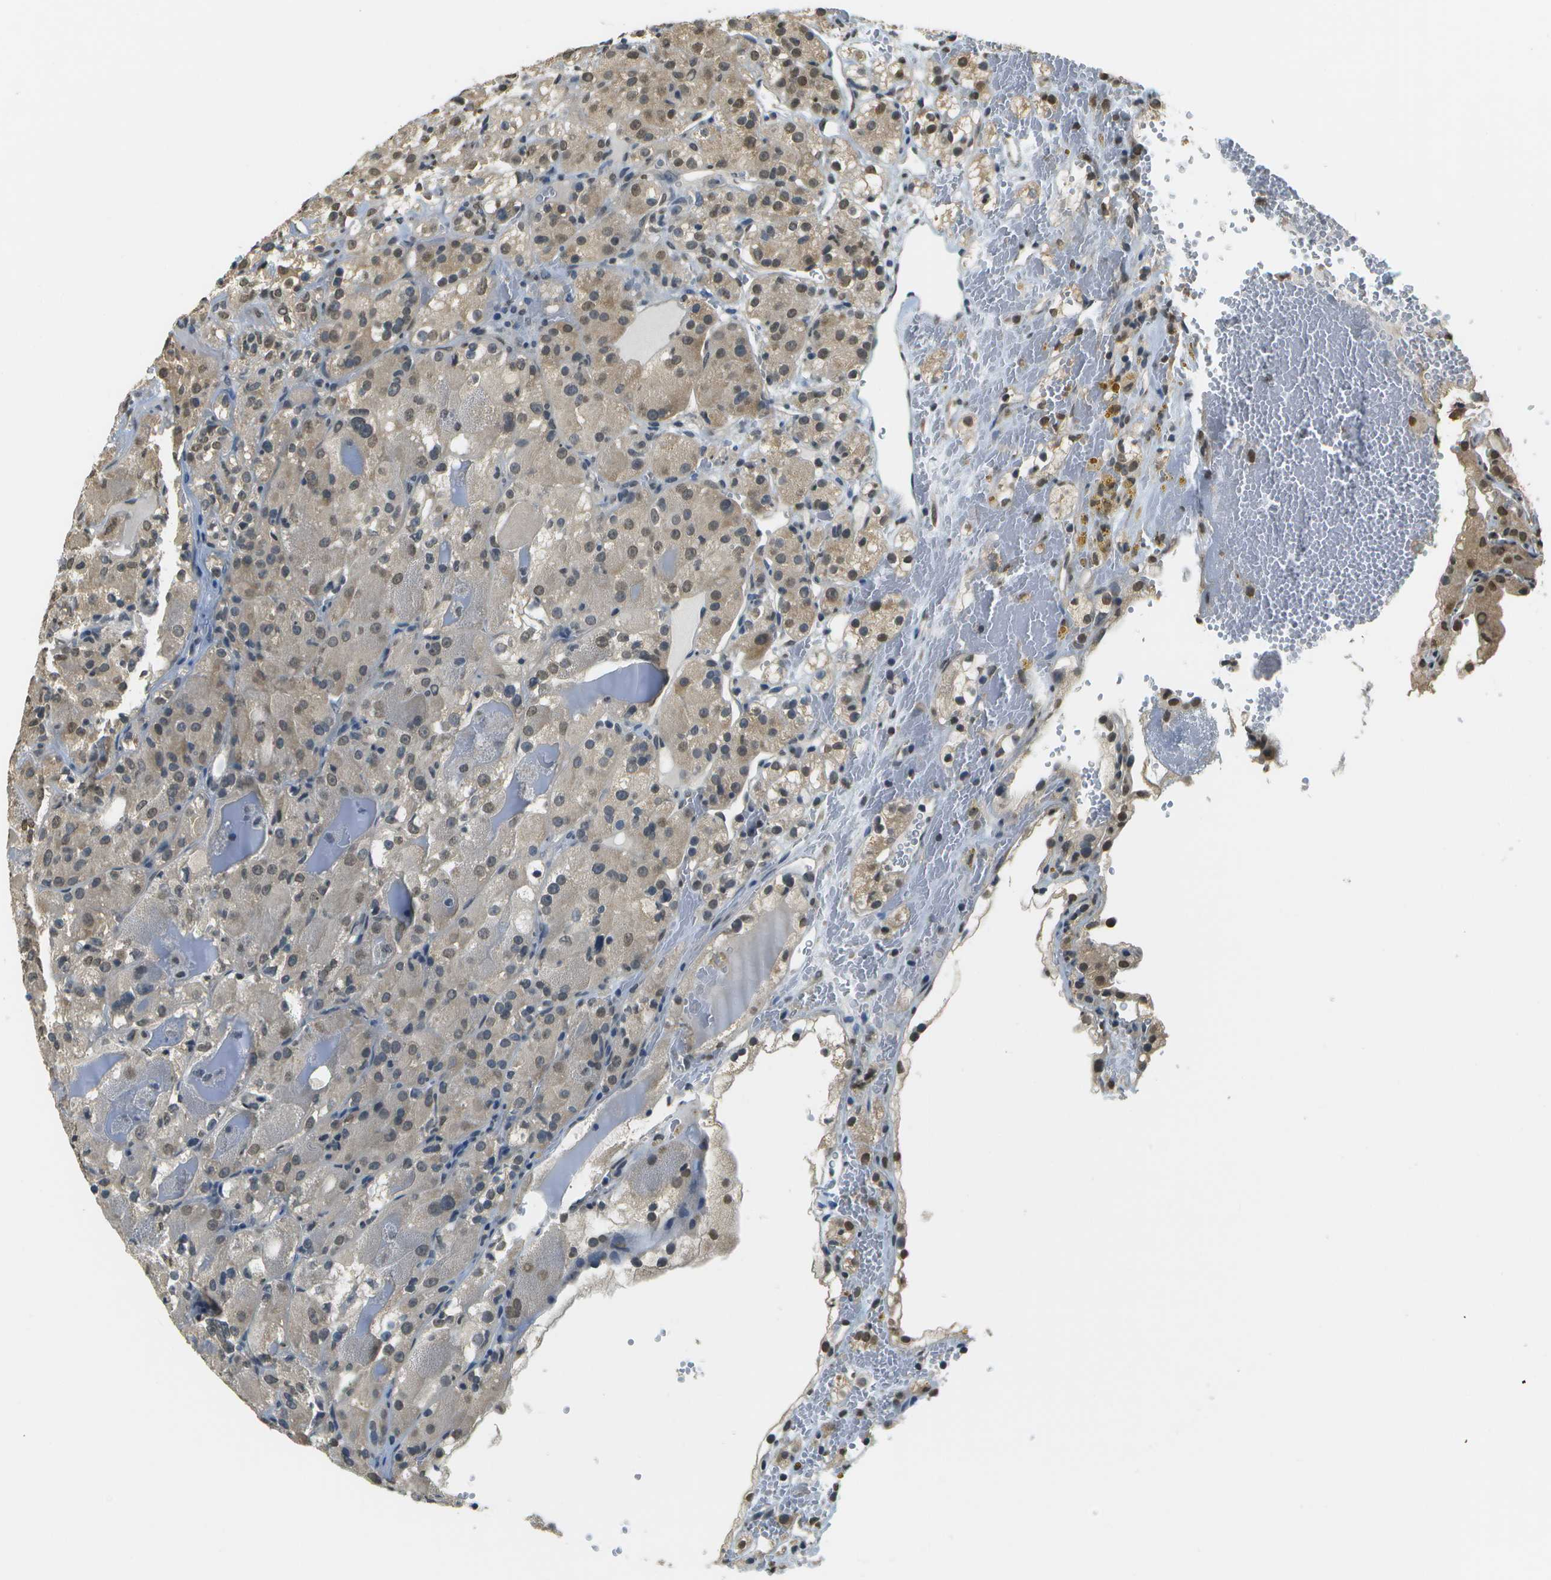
{"staining": {"intensity": "weak", "quantity": "25%-75%", "location": "cytoplasmic/membranous,nuclear"}, "tissue": "renal cancer", "cell_type": "Tumor cells", "image_type": "cancer", "snomed": [{"axis": "morphology", "description": "Normal tissue, NOS"}, {"axis": "morphology", "description": "Adenocarcinoma, NOS"}, {"axis": "topography", "description": "Kidney"}], "caption": "A high-resolution photomicrograph shows IHC staining of renal cancer (adenocarcinoma), which demonstrates weak cytoplasmic/membranous and nuclear staining in about 25%-75% of tumor cells. (Stains: DAB in brown, nuclei in blue, Microscopy: brightfield microscopy at high magnification).", "gene": "ABL2", "patient": {"sex": "male", "age": 61}}